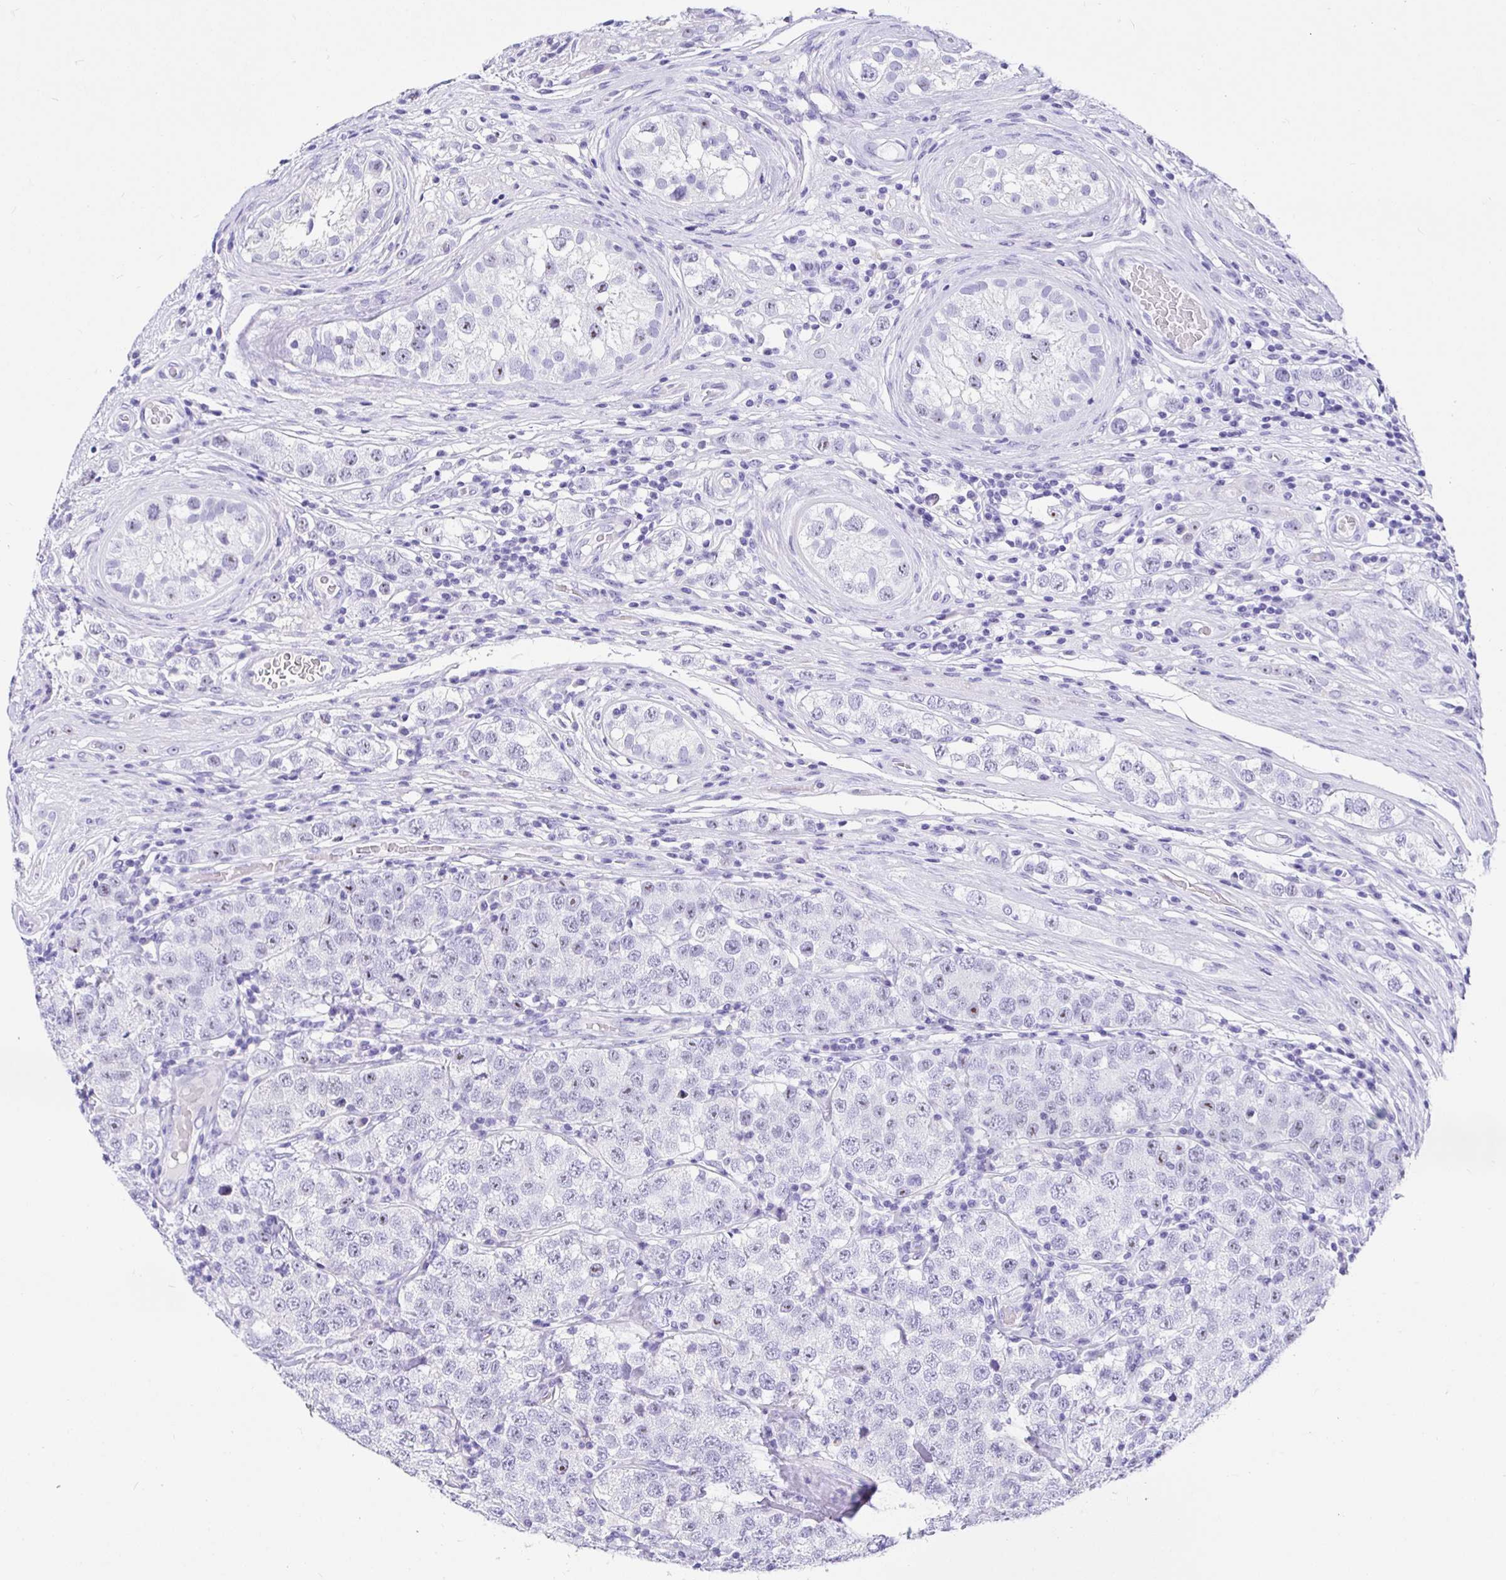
{"staining": {"intensity": "negative", "quantity": "none", "location": "none"}, "tissue": "testis cancer", "cell_type": "Tumor cells", "image_type": "cancer", "snomed": [{"axis": "morphology", "description": "Seminoma, NOS"}, {"axis": "topography", "description": "Testis"}], "caption": "DAB (3,3'-diaminobenzidine) immunohistochemical staining of testis cancer (seminoma) shows no significant staining in tumor cells.", "gene": "PRAMEF19", "patient": {"sex": "male", "age": 34}}